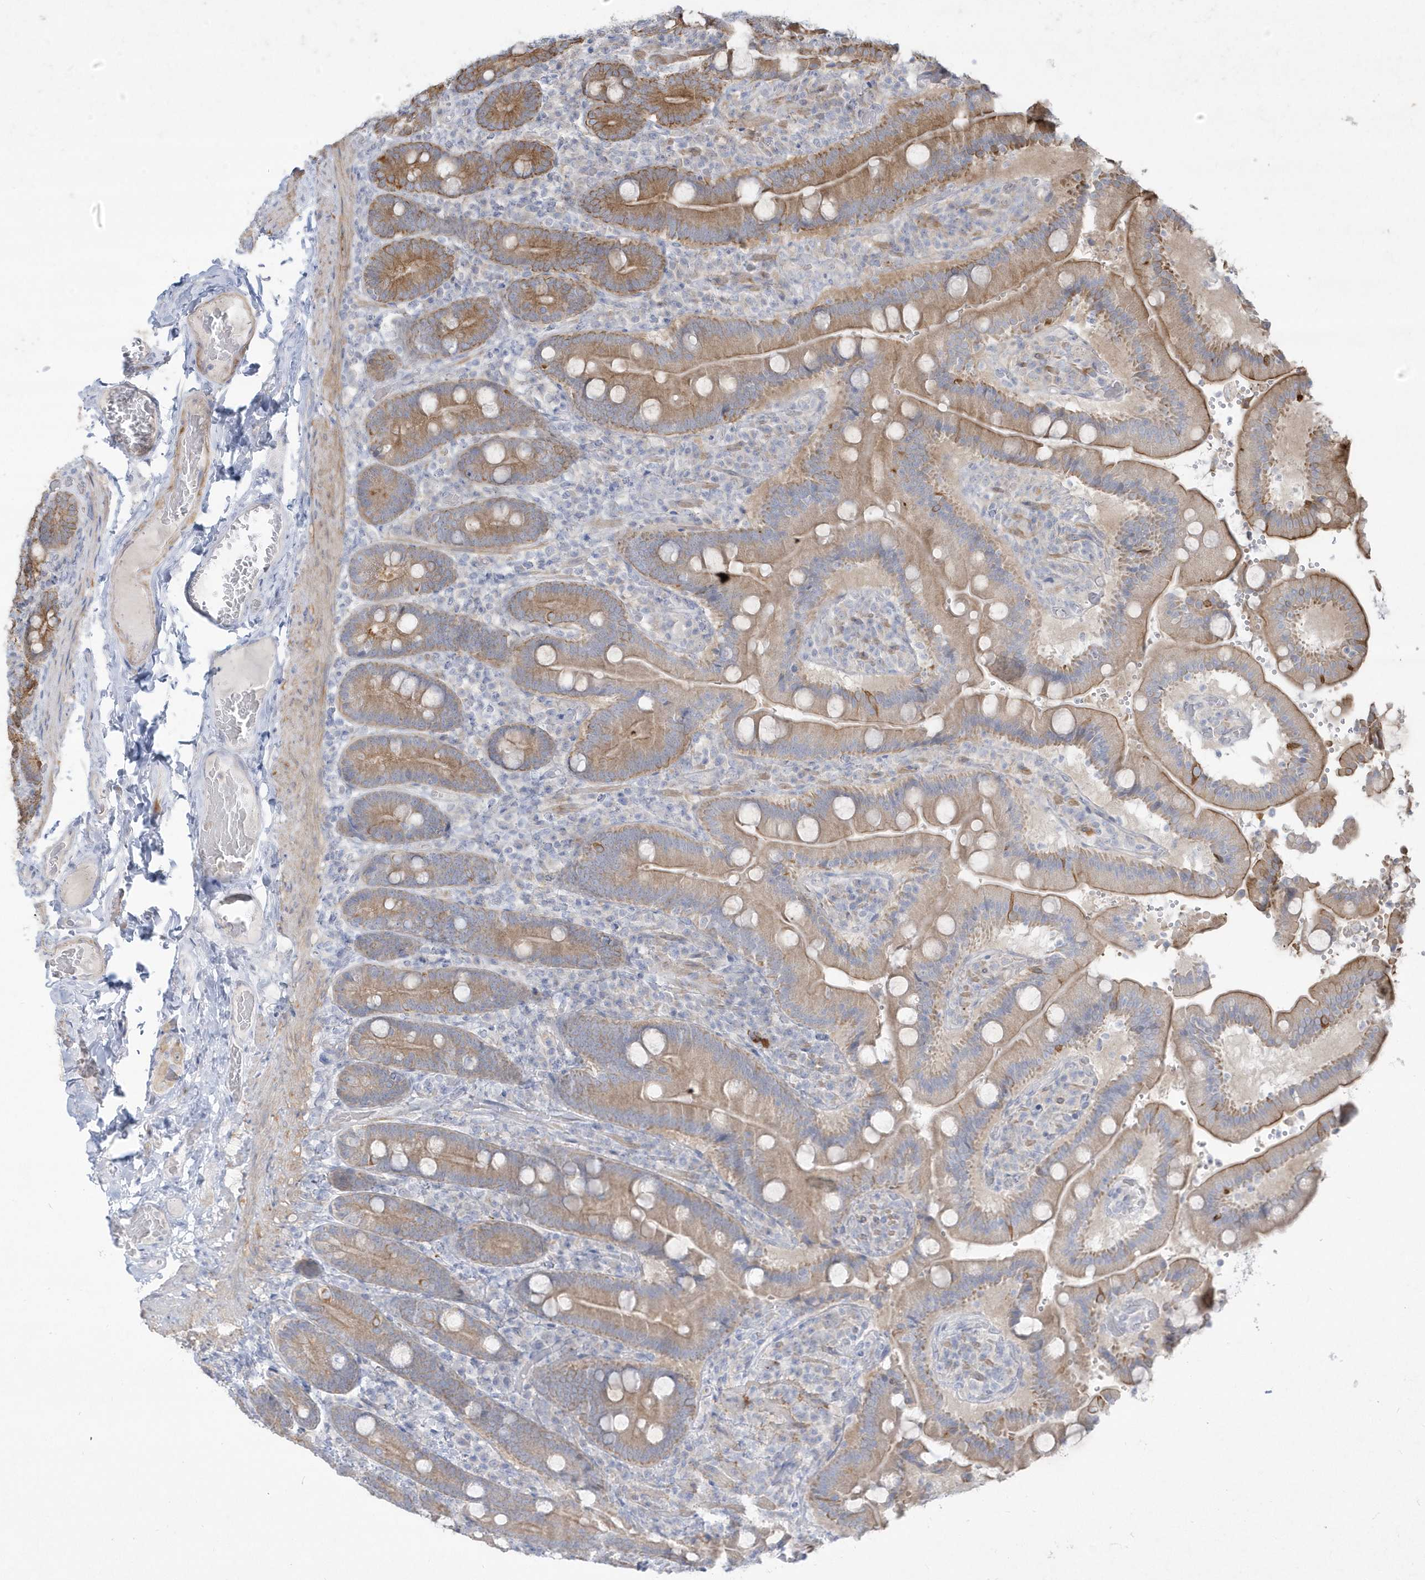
{"staining": {"intensity": "moderate", "quantity": ">75%", "location": "cytoplasmic/membranous"}, "tissue": "duodenum", "cell_type": "Glandular cells", "image_type": "normal", "snomed": [{"axis": "morphology", "description": "Normal tissue, NOS"}, {"axis": "topography", "description": "Duodenum"}], "caption": "IHC image of normal duodenum: duodenum stained using immunohistochemistry (IHC) demonstrates medium levels of moderate protein expression localized specifically in the cytoplasmic/membranous of glandular cells, appearing as a cytoplasmic/membranous brown color.", "gene": "LARS1", "patient": {"sex": "female", "age": 62}}